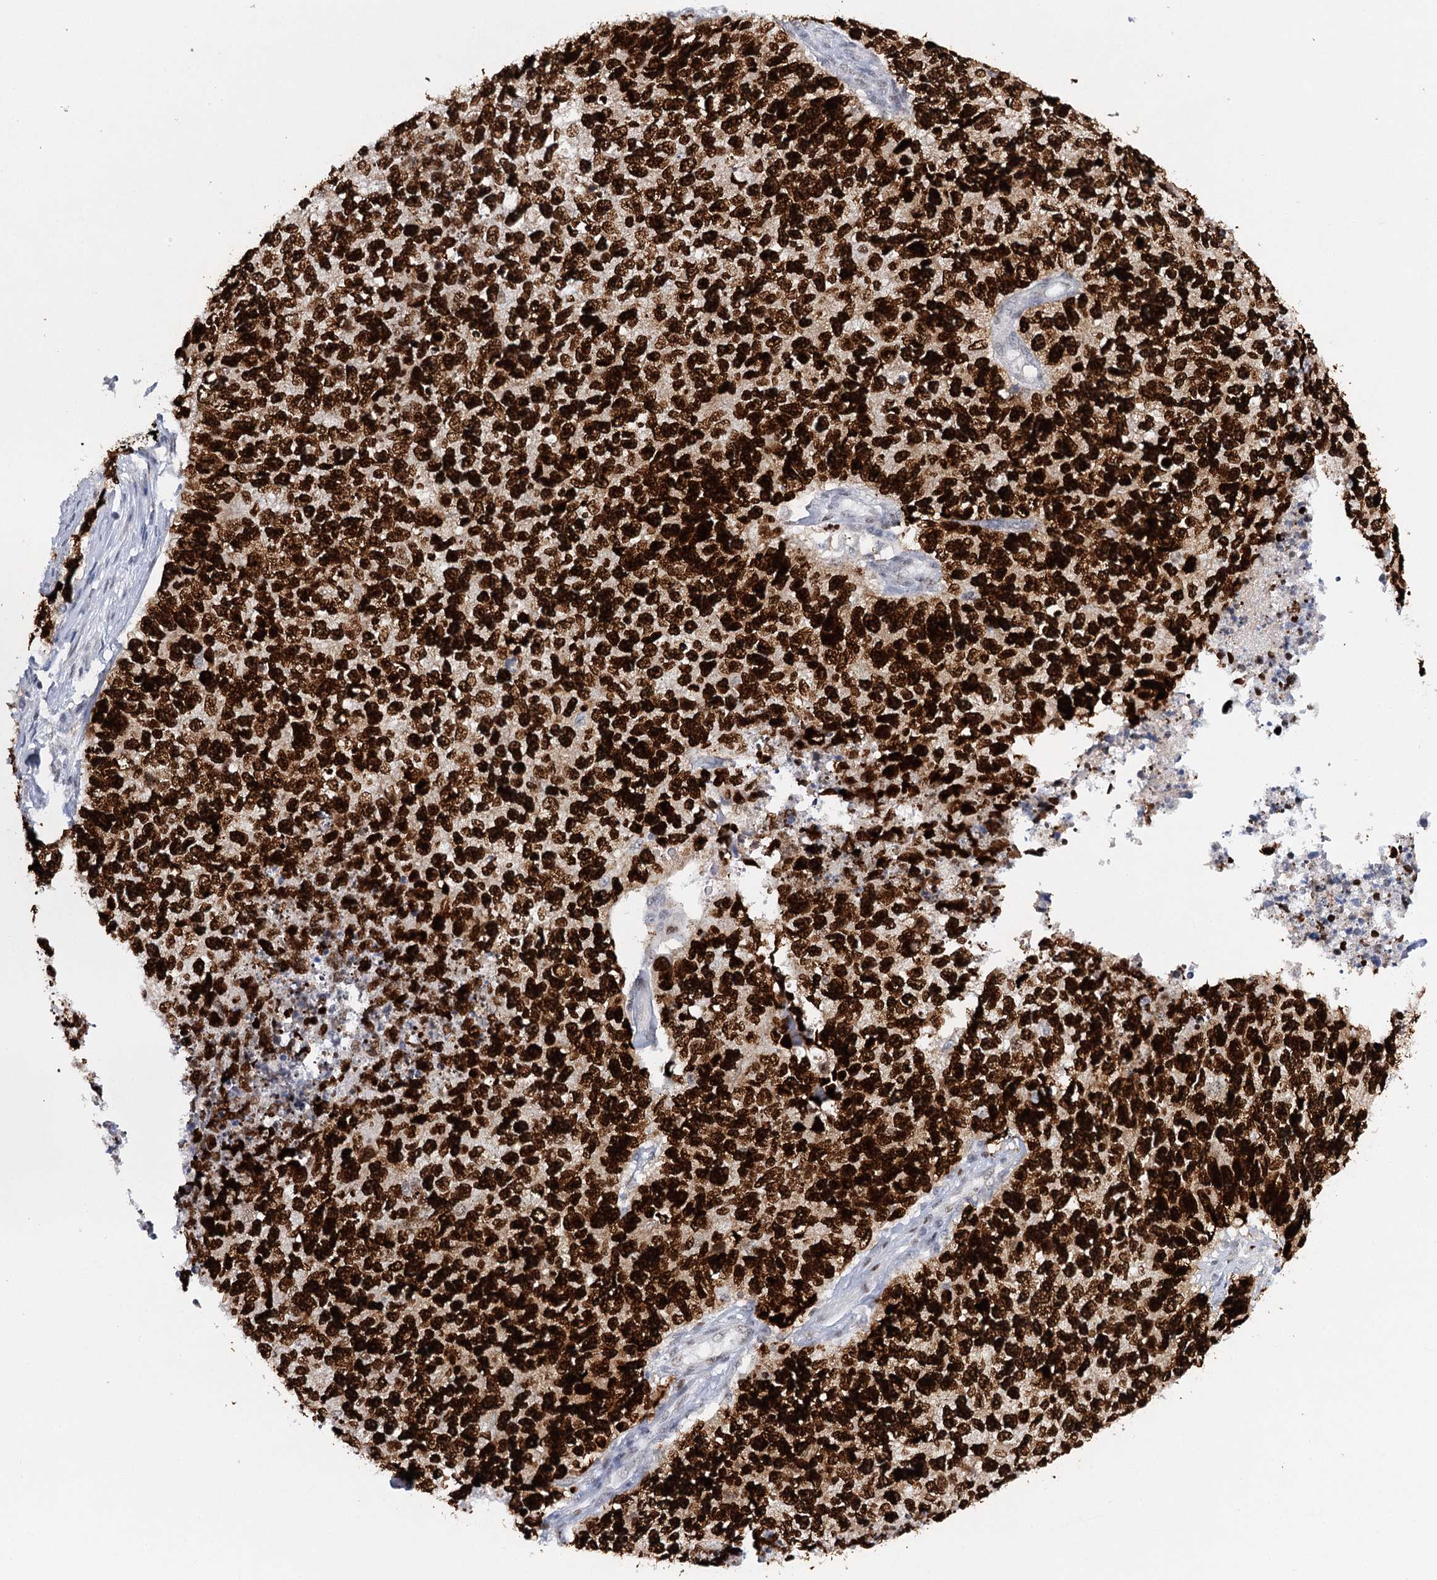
{"staining": {"intensity": "strong", "quantity": ">75%", "location": "nuclear"}, "tissue": "cervical cancer", "cell_type": "Tumor cells", "image_type": "cancer", "snomed": [{"axis": "morphology", "description": "Squamous cell carcinoma, NOS"}, {"axis": "topography", "description": "Cervix"}], "caption": "This is a micrograph of IHC staining of squamous cell carcinoma (cervical), which shows strong expression in the nuclear of tumor cells.", "gene": "TP53", "patient": {"sex": "female", "age": 63}}